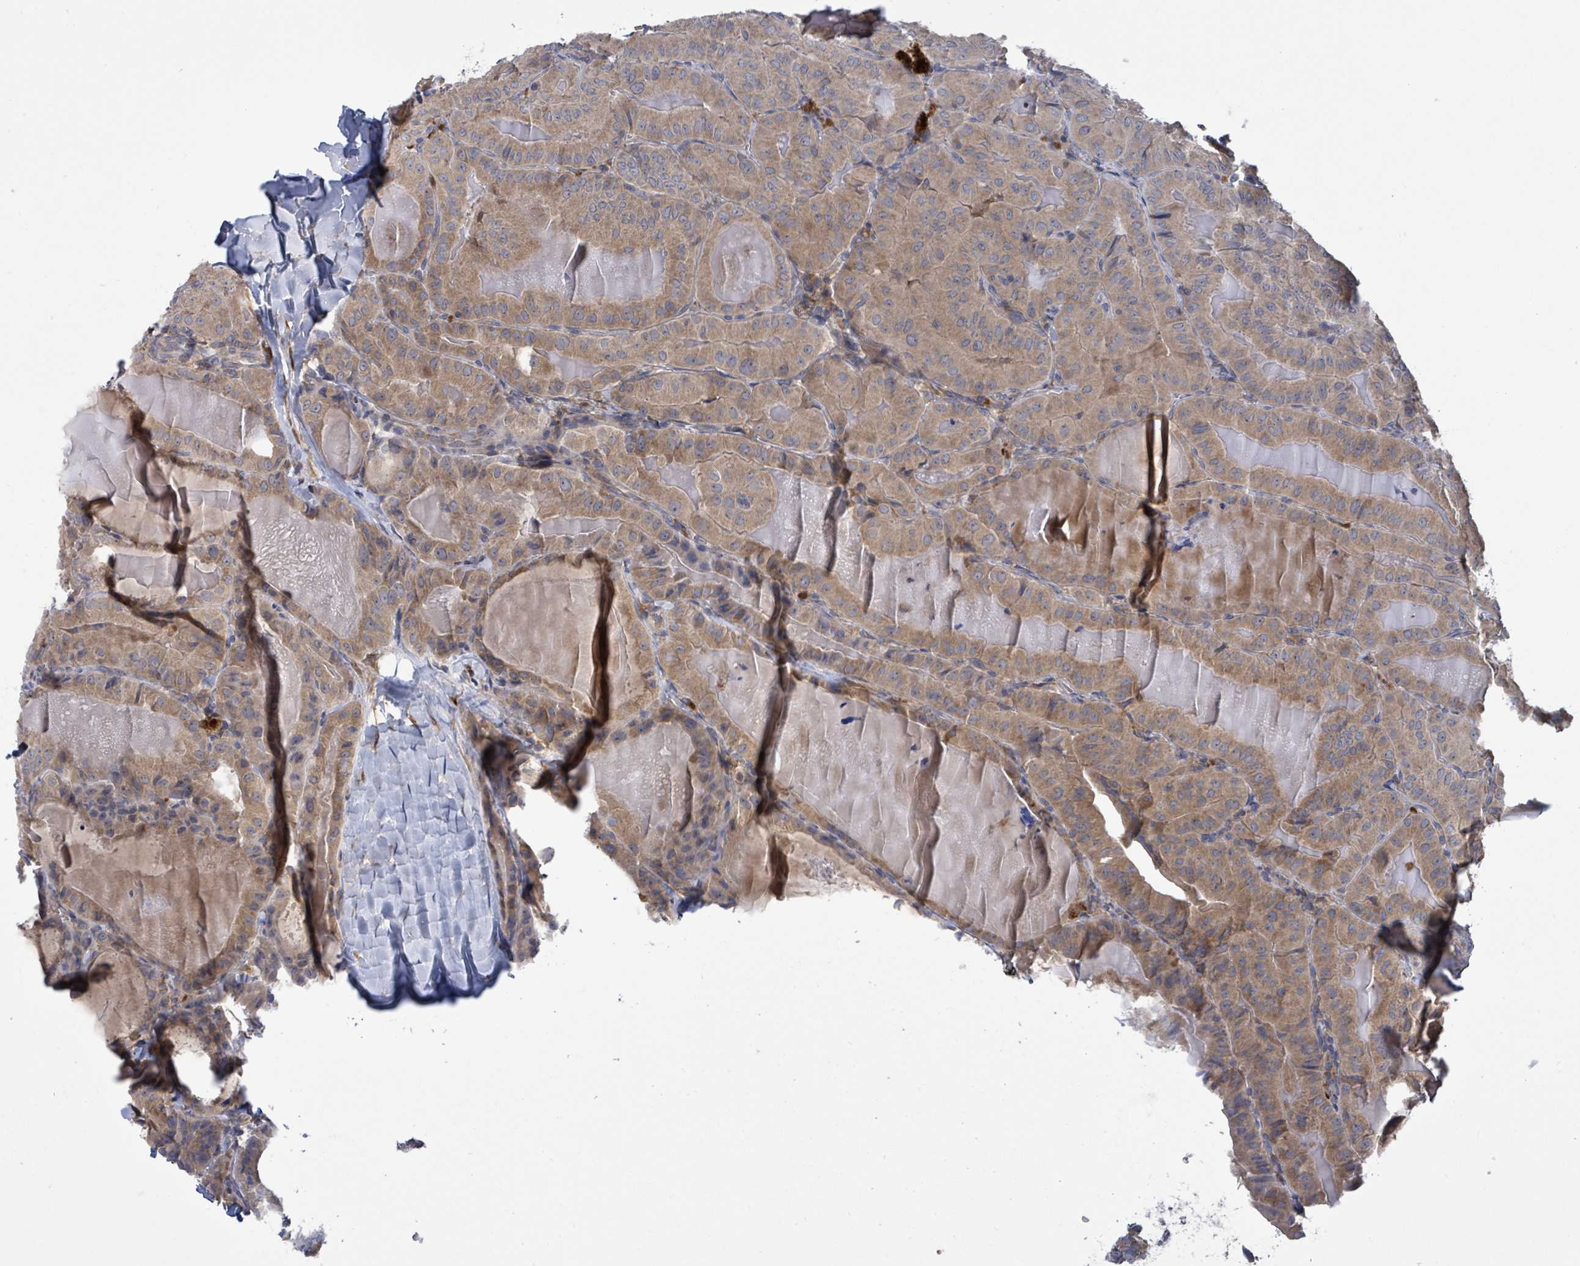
{"staining": {"intensity": "moderate", "quantity": ">75%", "location": "cytoplasmic/membranous"}, "tissue": "thyroid cancer", "cell_type": "Tumor cells", "image_type": "cancer", "snomed": [{"axis": "morphology", "description": "Papillary adenocarcinoma, NOS"}, {"axis": "topography", "description": "Thyroid gland"}], "caption": "Immunohistochemical staining of human papillary adenocarcinoma (thyroid) displays medium levels of moderate cytoplasmic/membranous protein staining in about >75% of tumor cells.", "gene": "SERPINE3", "patient": {"sex": "female", "age": 68}}